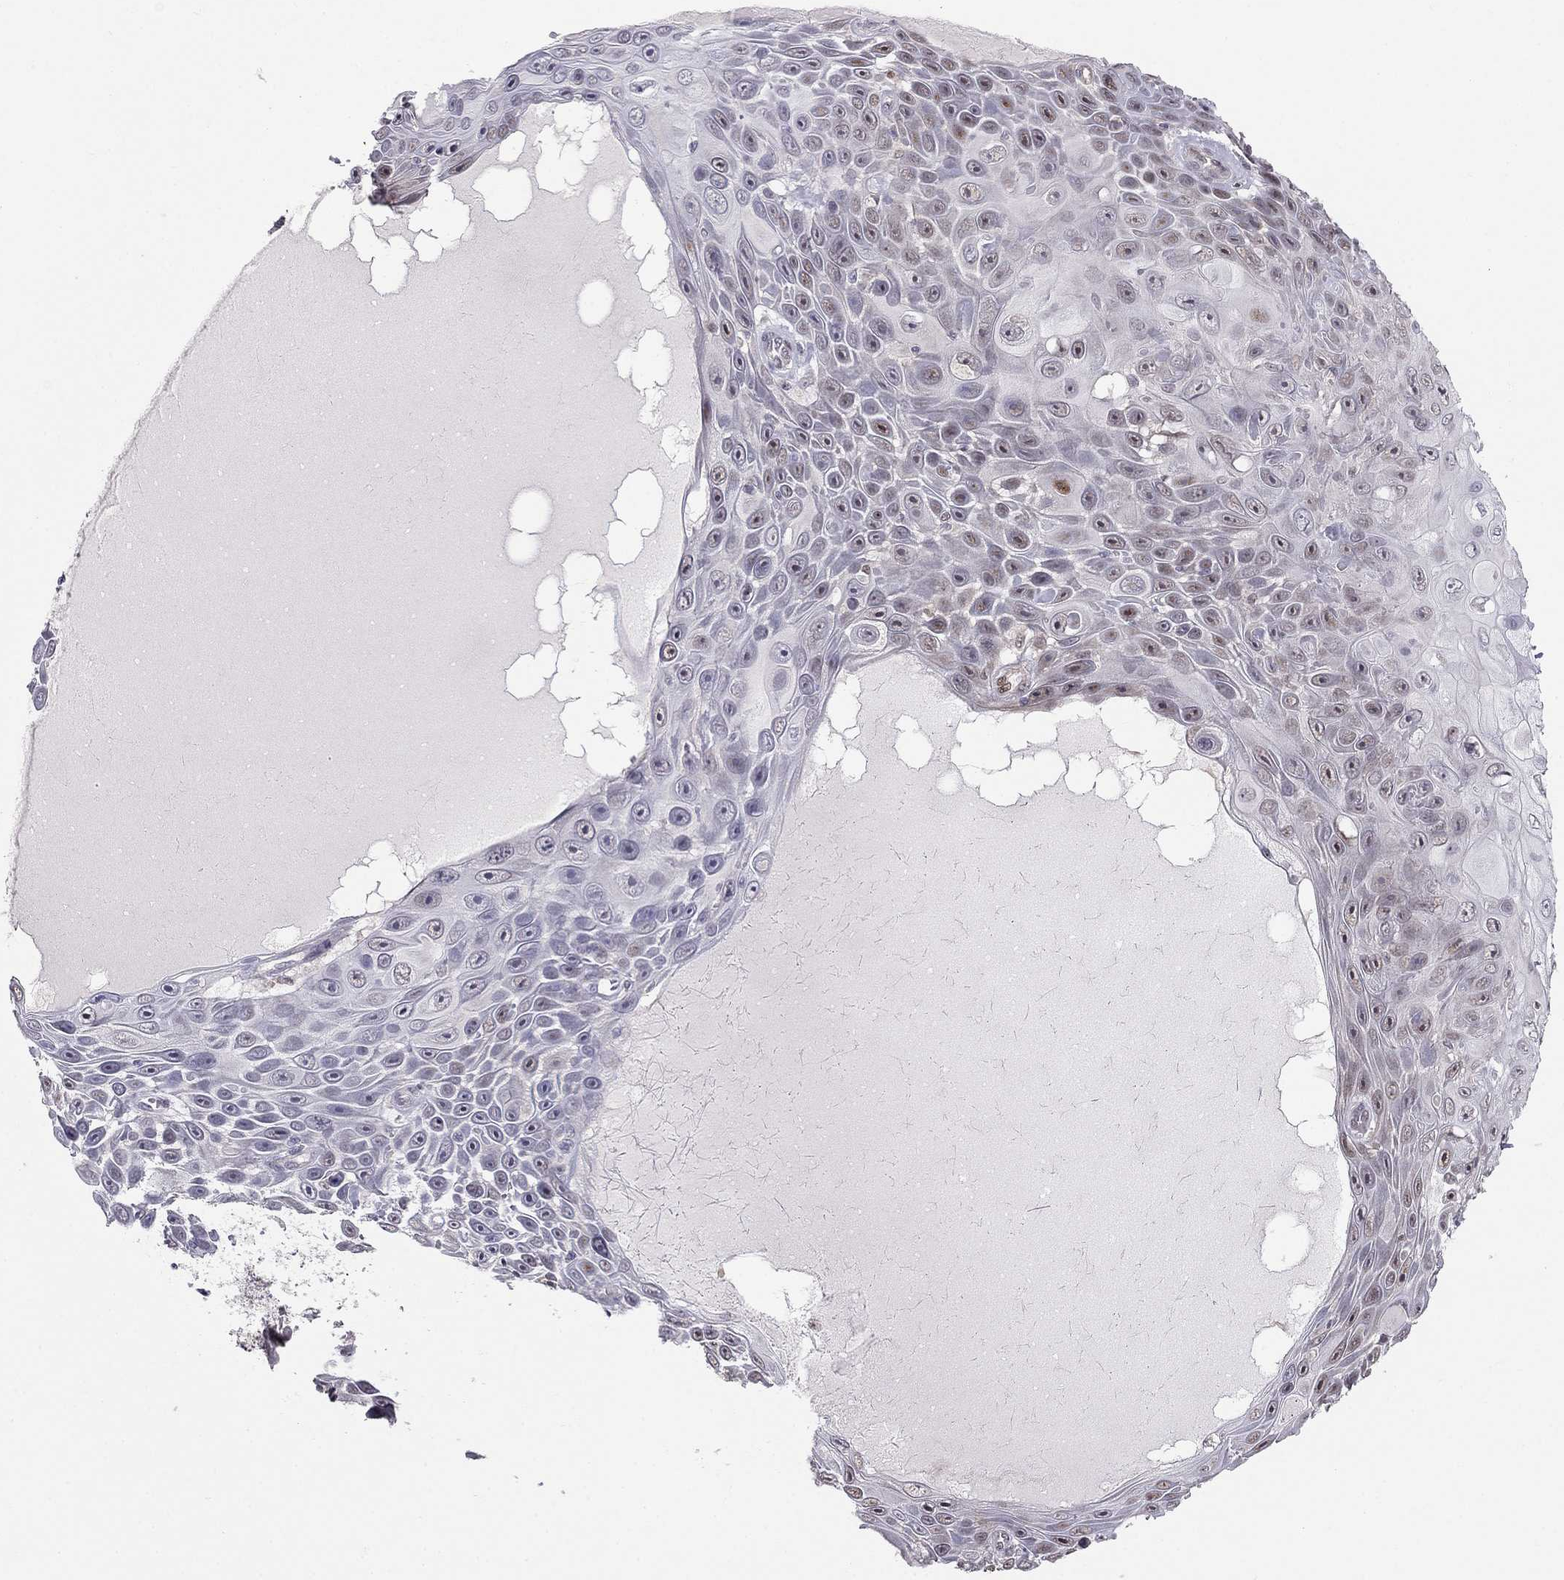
{"staining": {"intensity": "weak", "quantity": "<25%", "location": "nuclear"}, "tissue": "skin cancer", "cell_type": "Tumor cells", "image_type": "cancer", "snomed": [{"axis": "morphology", "description": "Squamous cell carcinoma, NOS"}, {"axis": "topography", "description": "Skin"}], "caption": "Immunohistochemistry photomicrograph of neoplastic tissue: human skin squamous cell carcinoma stained with DAB reveals no significant protein positivity in tumor cells.", "gene": "LRRC39", "patient": {"sex": "male", "age": 82}}